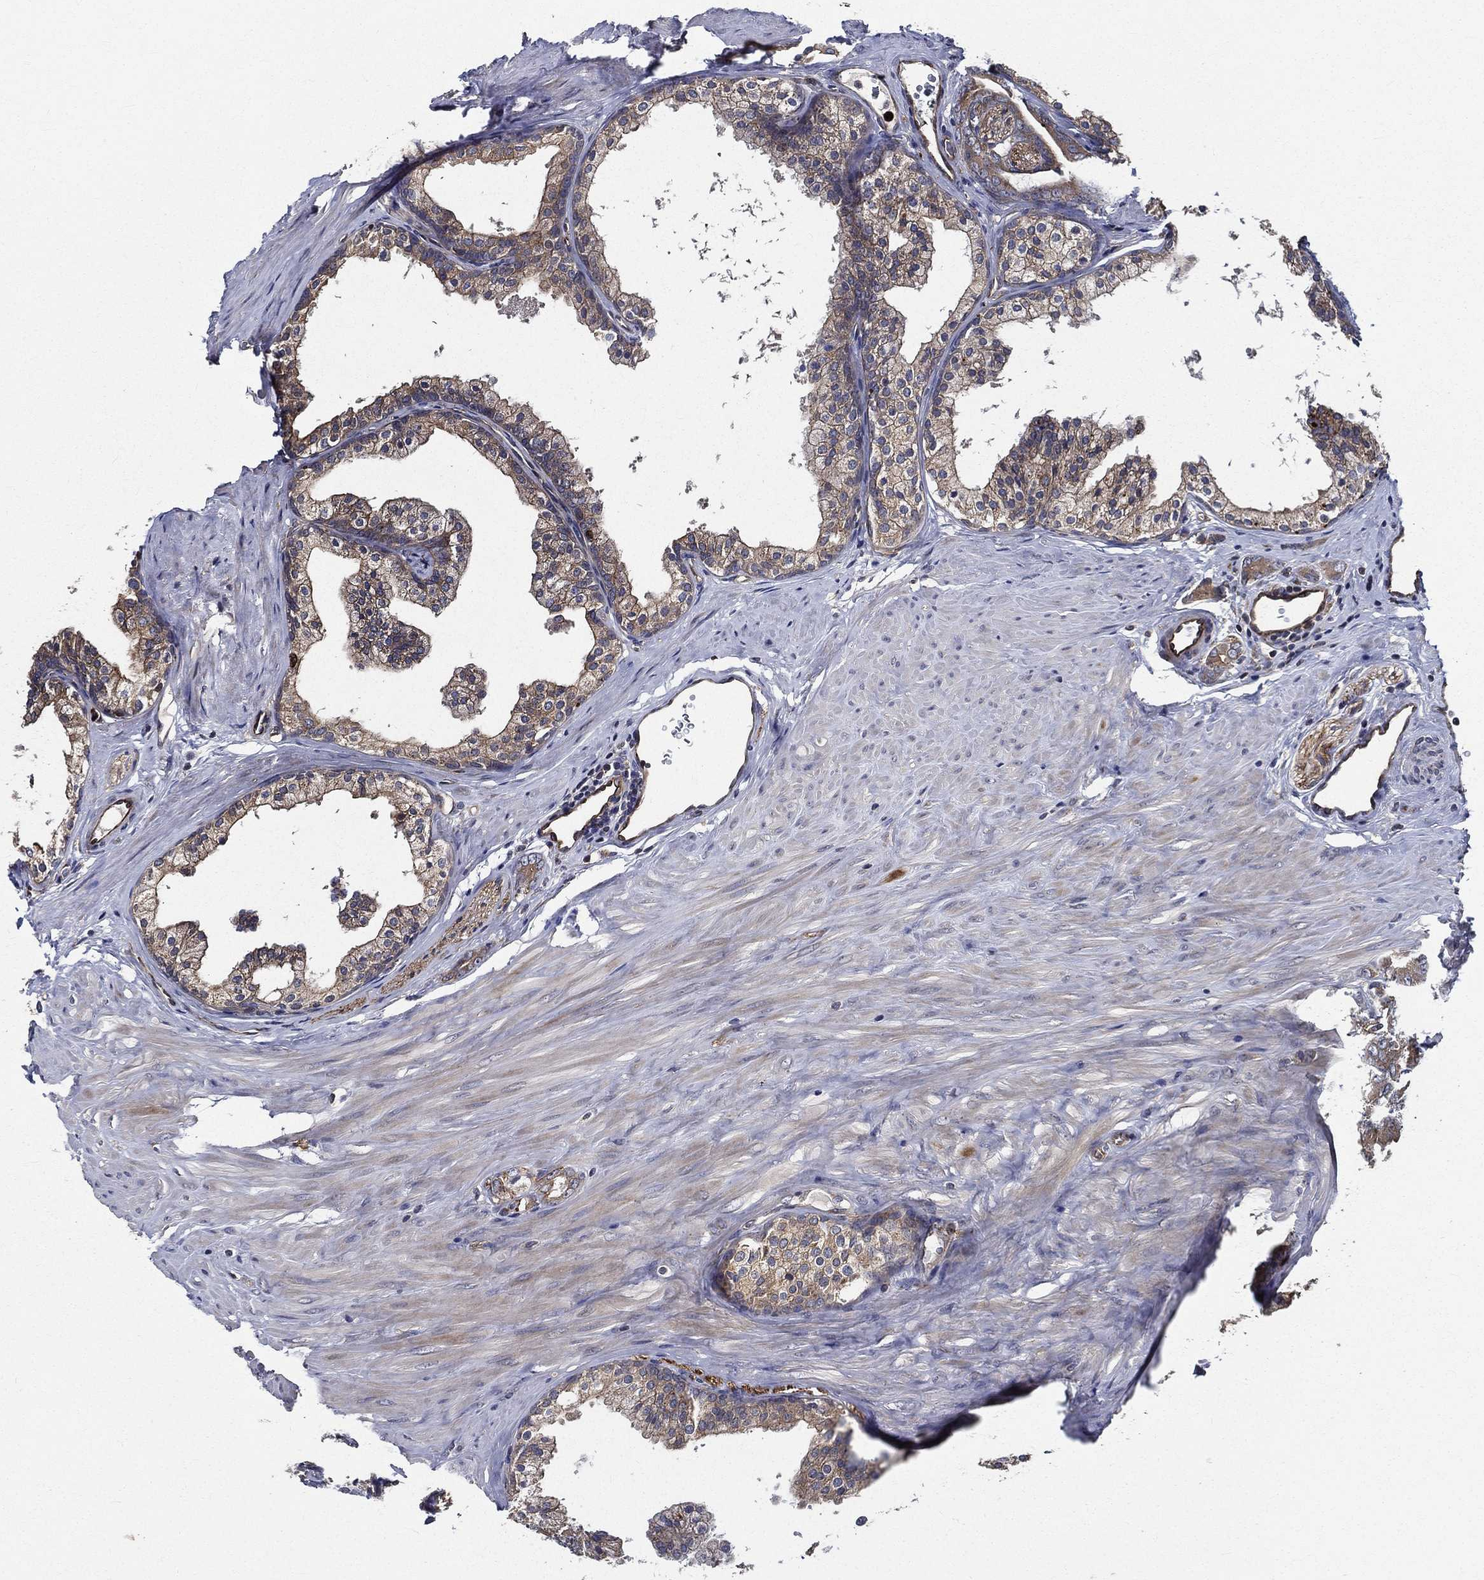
{"staining": {"intensity": "moderate", "quantity": "25%-75%", "location": "cytoplasmic/membranous"}, "tissue": "prostate cancer", "cell_type": "Tumor cells", "image_type": "cancer", "snomed": [{"axis": "morphology", "description": "Adenocarcinoma, NOS"}, {"axis": "topography", "description": "Prostate"}], "caption": "Immunohistochemistry (DAB) staining of human prostate cancer (adenocarcinoma) demonstrates moderate cytoplasmic/membranous protein expression in about 25%-75% of tumor cells. (IHC, brightfield microscopy, high magnification).", "gene": "KIF20B", "patient": {"sex": "male", "age": 55}}